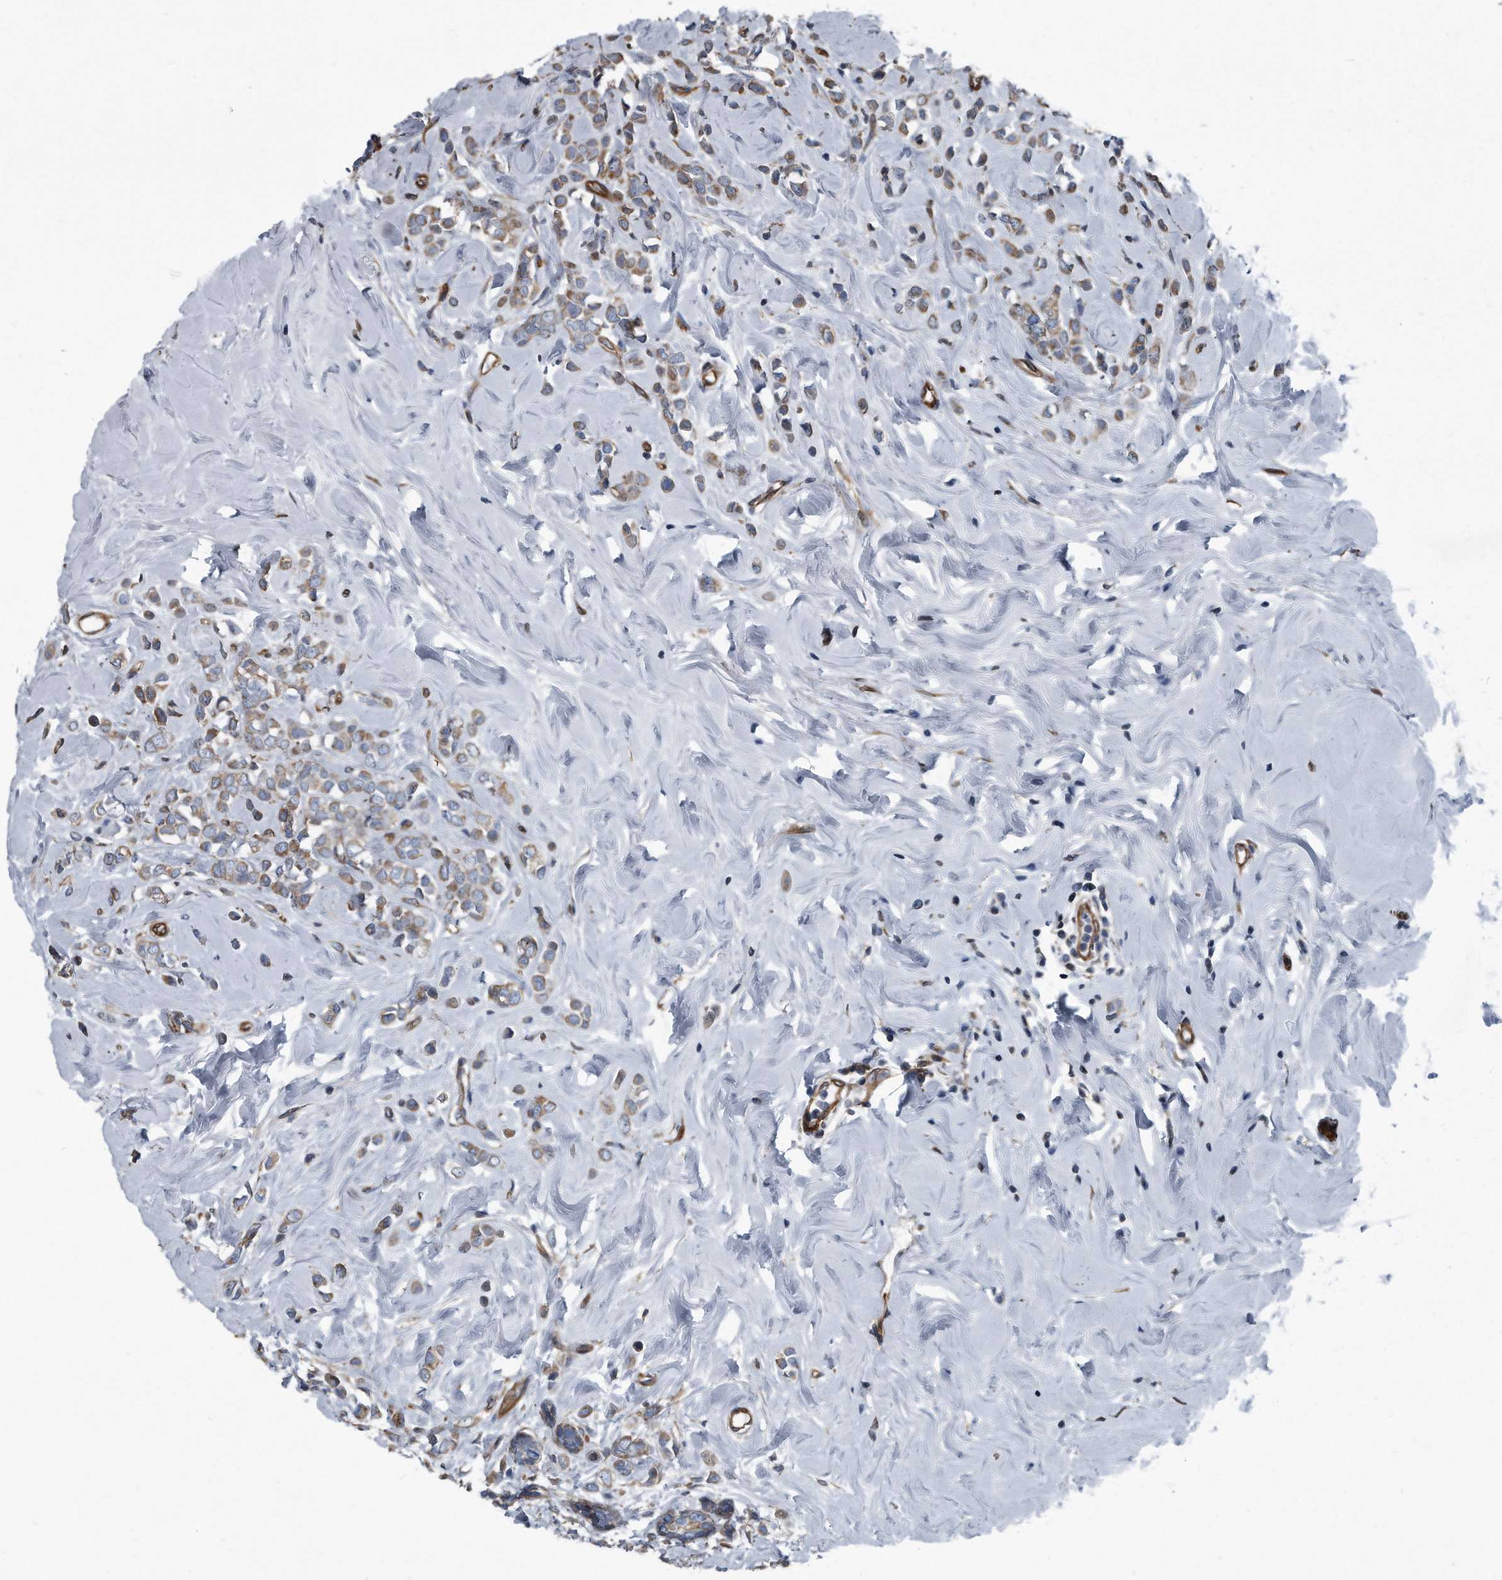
{"staining": {"intensity": "moderate", "quantity": ">75%", "location": "cytoplasmic/membranous"}, "tissue": "breast cancer", "cell_type": "Tumor cells", "image_type": "cancer", "snomed": [{"axis": "morphology", "description": "Lobular carcinoma"}, {"axis": "topography", "description": "Breast"}], "caption": "A brown stain shows moderate cytoplasmic/membranous positivity of a protein in human breast cancer tumor cells.", "gene": "PLEC", "patient": {"sex": "female", "age": 47}}